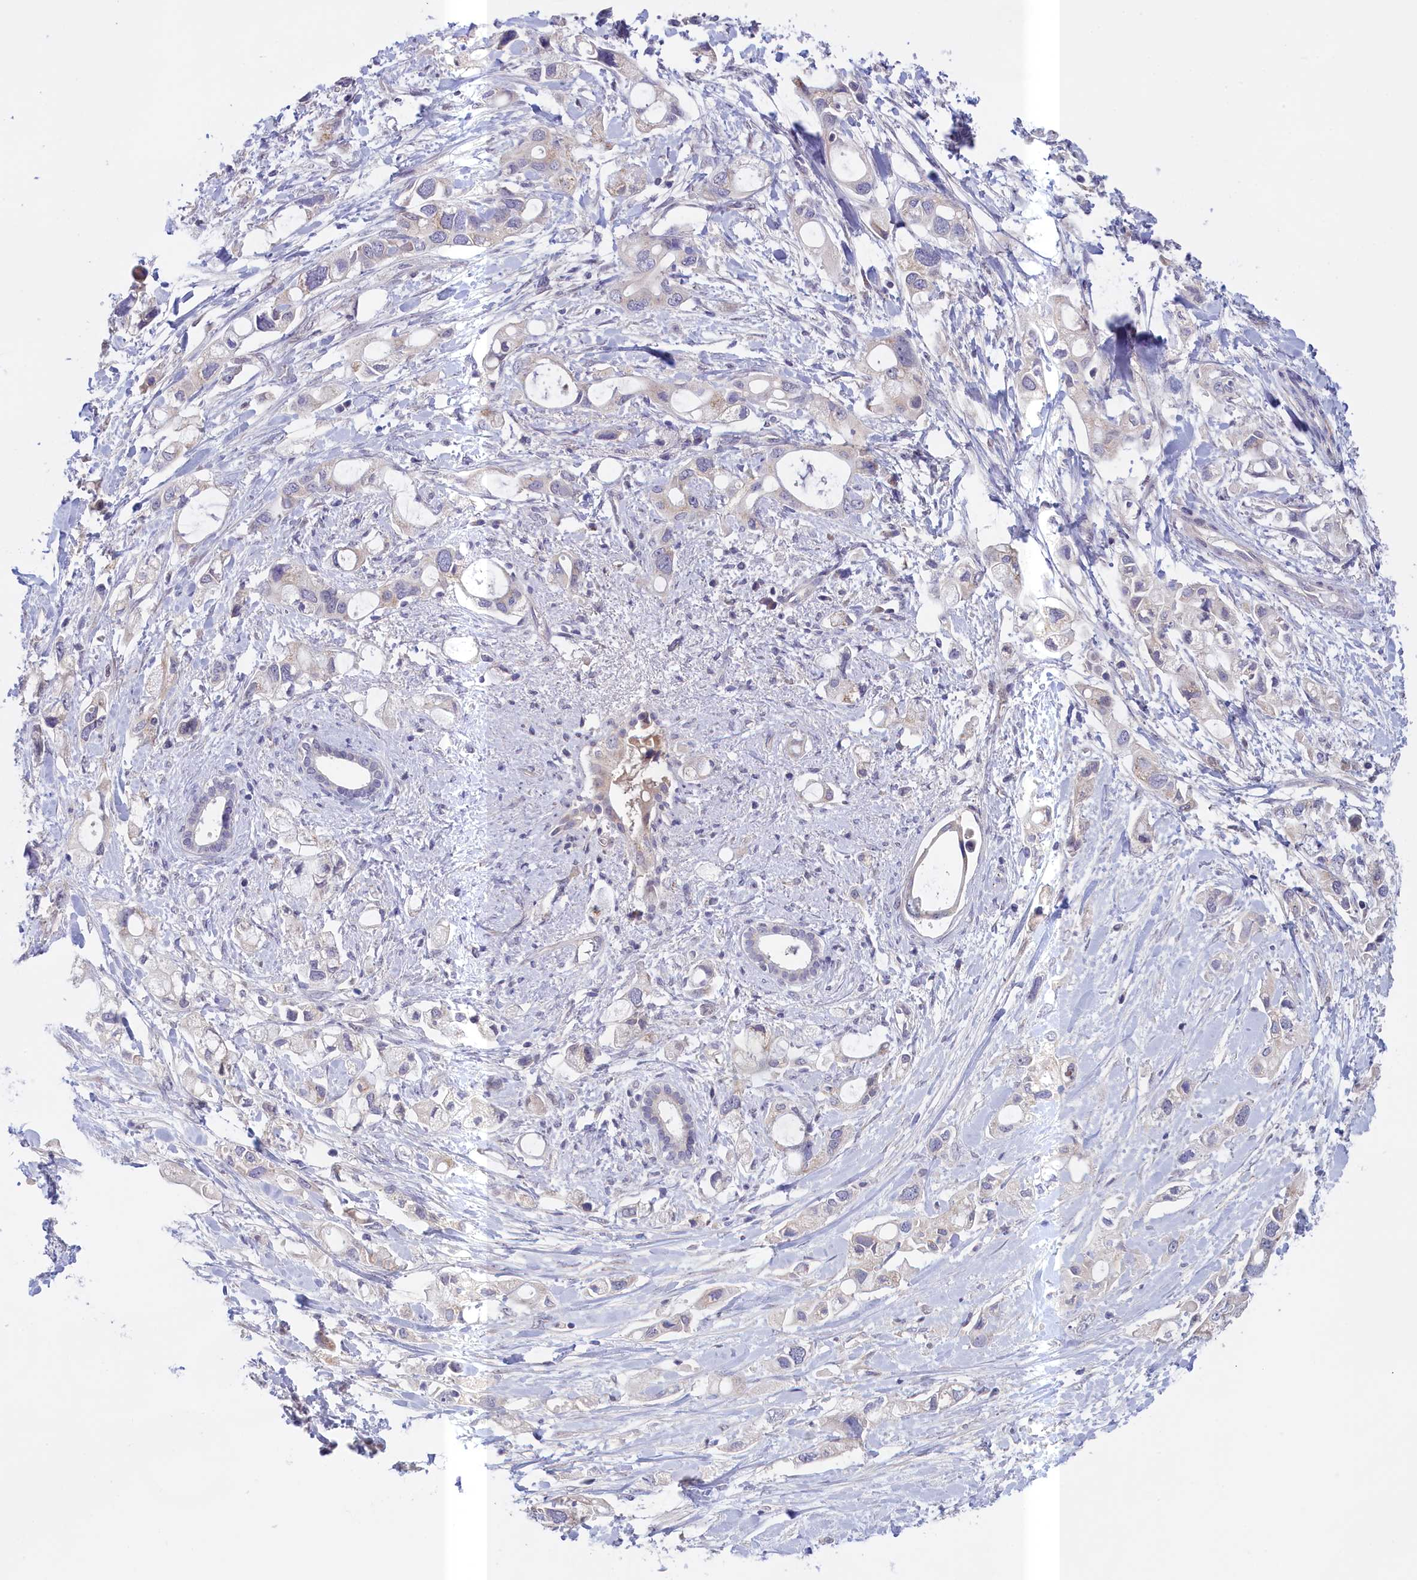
{"staining": {"intensity": "negative", "quantity": "none", "location": "none"}, "tissue": "pancreatic cancer", "cell_type": "Tumor cells", "image_type": "cancer", "snomed": [{"axis": "morphology", "description": "Adenocarcinoma, NOS"}, {"axis": "topography", "description": "Pancreas"}], "caption": "The image demonstrates no staining of tumor cells in pancreatic adenocarcinoma.", "gene": "IGFALS", "patient": {"sex": "female", "age": 56}}